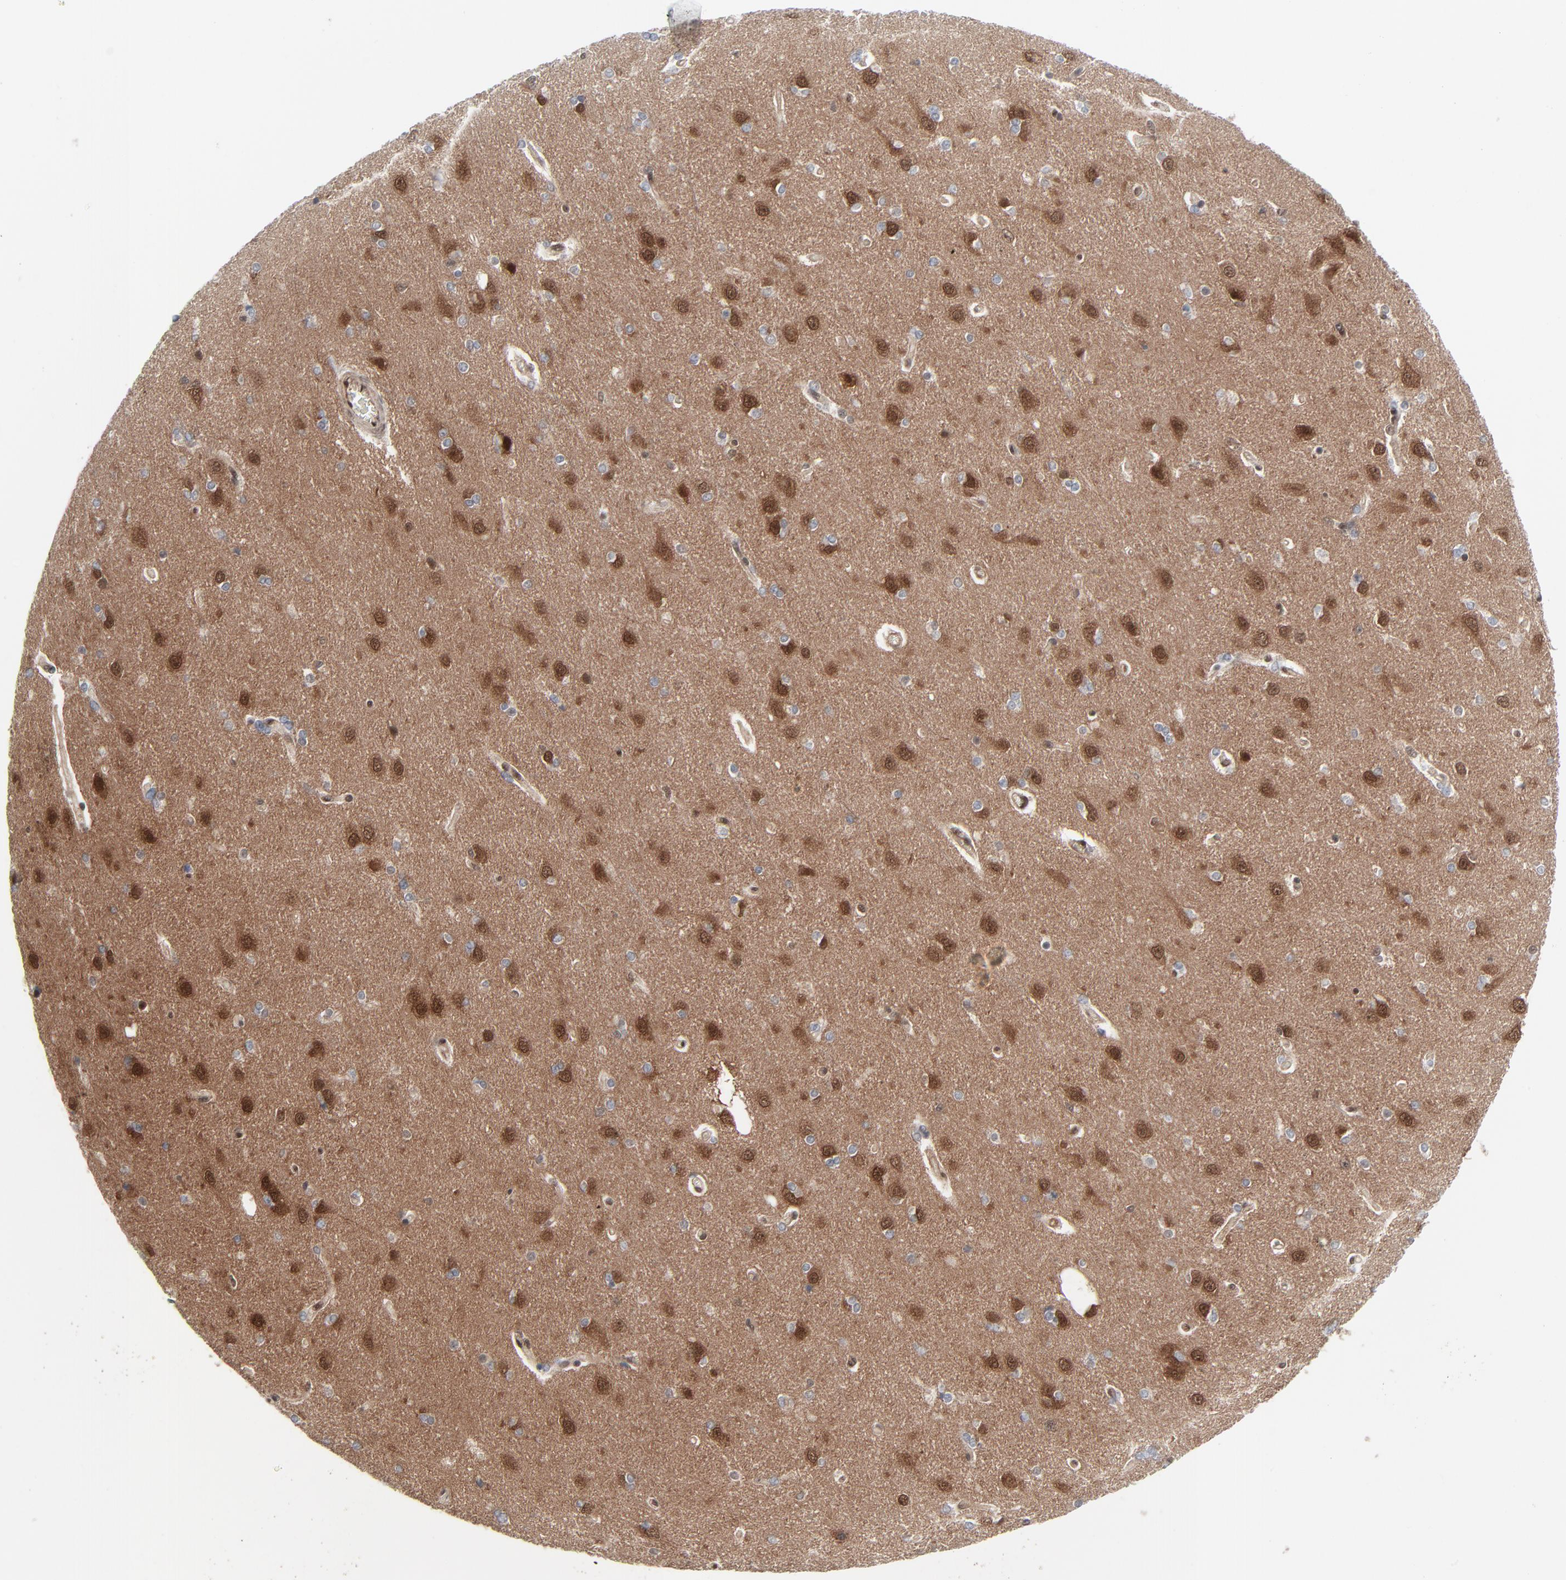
{"staining": {"intensity": "weak", "quantity": "25%-75%", "location": "cytoplasmic/membranous,nuclear"}, "tissue": "cerebral cortex", "cell_type": "Endothelial cells", "image_type": "normal", "snomed": [{"axis": "morphology", "description": "Normal tissue, NOS"}, {"axis": "topography", "description": "Cerebral cortex"}], "caption": "Cerebral cortex stained with a brown dye displays weak cytoplasmic/membranous,nuclear positive expression in about 25%-75% of endothelial cells.", "gene": "AKT1", "patient": {"sex": "female", "age": 54}}